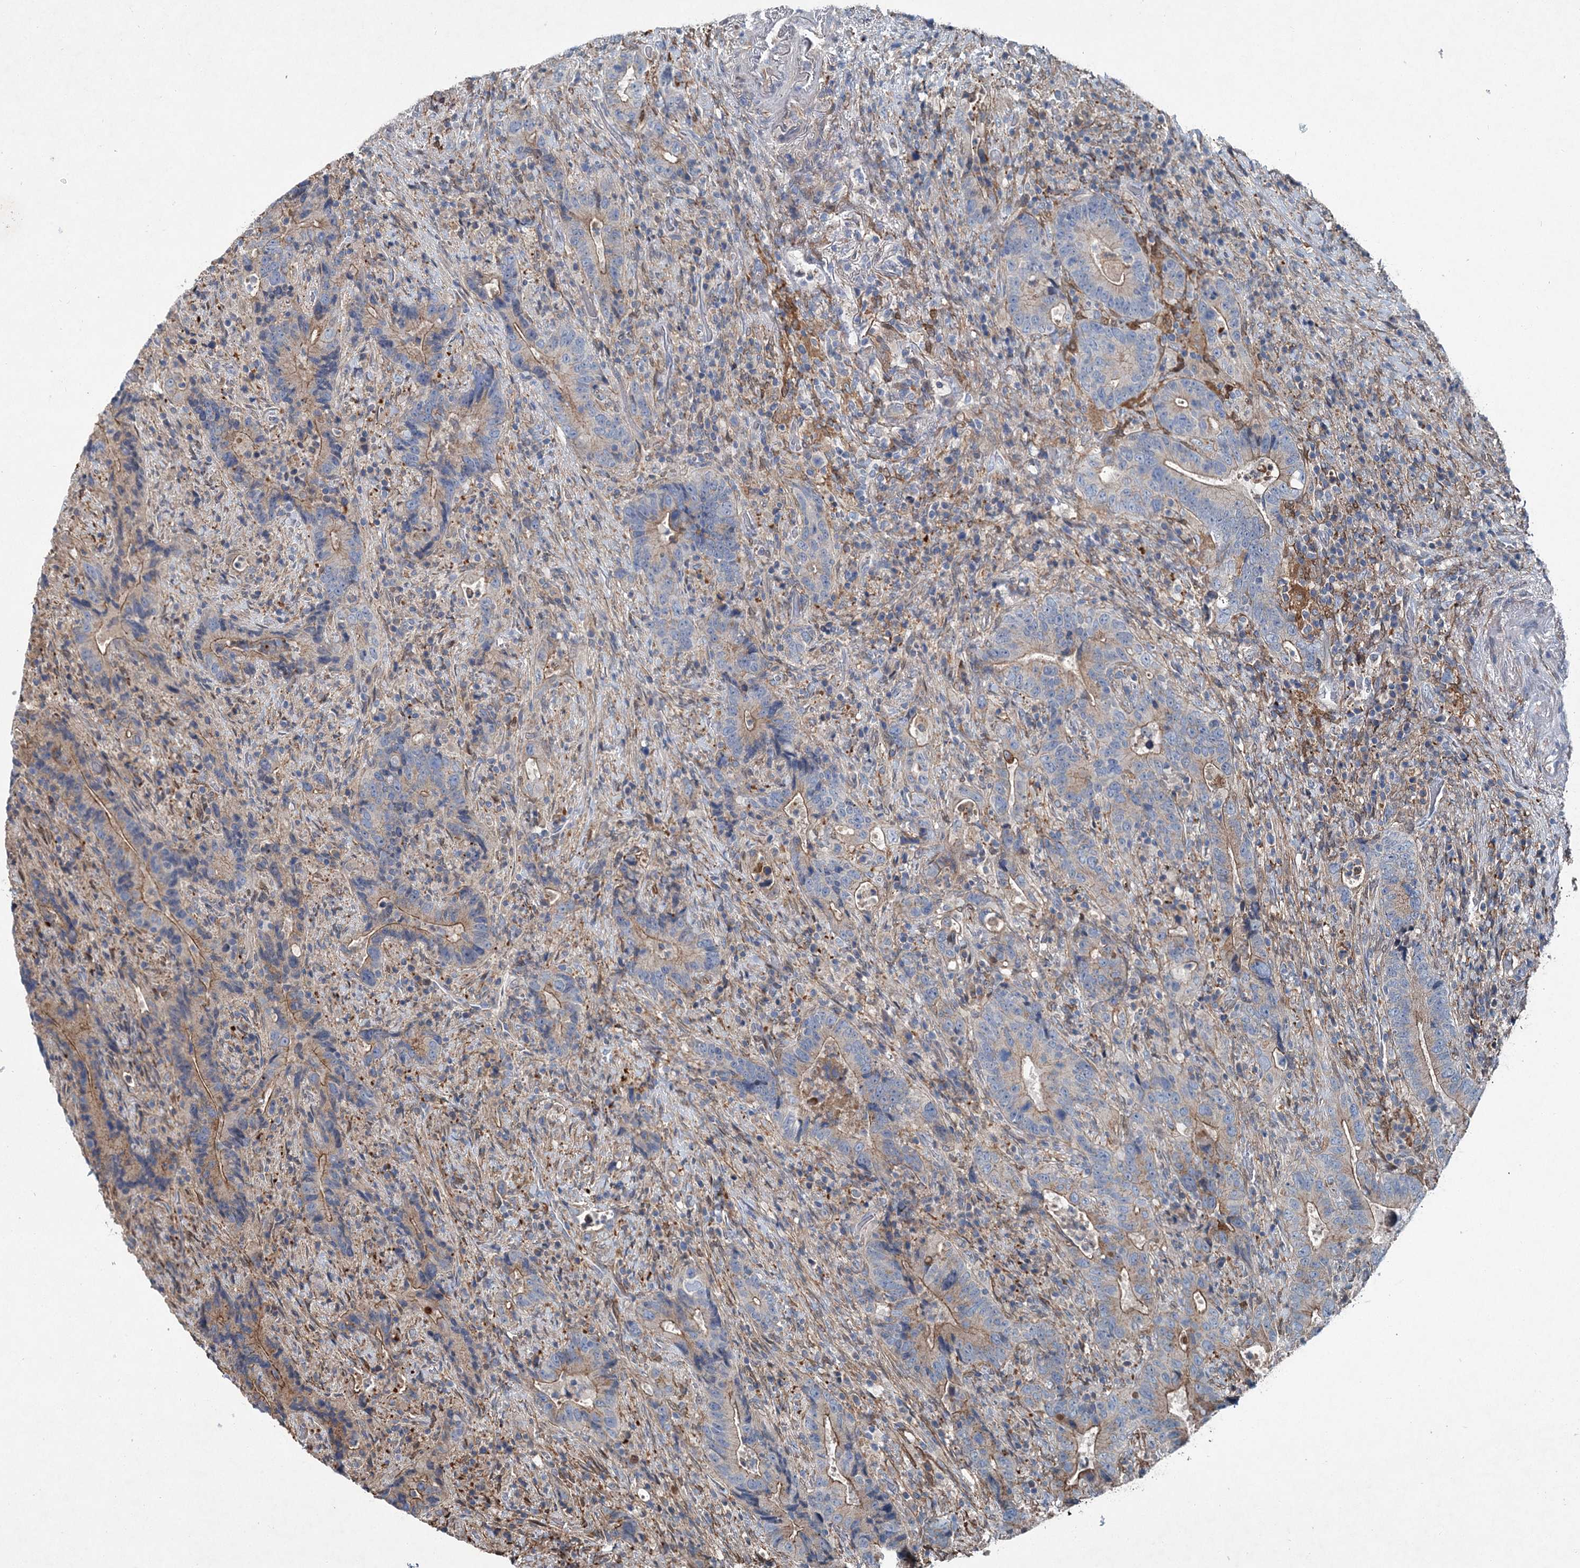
{"staining": {"intensity": "moderate", "quantity": "<25%", "location": "cytoplasmic/membranous"}, "tissue": "colorectal cancer", "cell_type": "Tumor cells", "image_type": "cancer", "snomed": [{"axis": "morphology", "description": "Adenocarcinoma, NOS"}, {"axis": "topography", "description": "Colon"}], "caption": "Protein expression analysis of human colorectal cancer (adenocarcinoma) reveals moderate cytoplasmic/membranous expression in about <25% of tumor cells.", "gene": "SPOPL", "patient": {"sex": "female", "age": 75}}